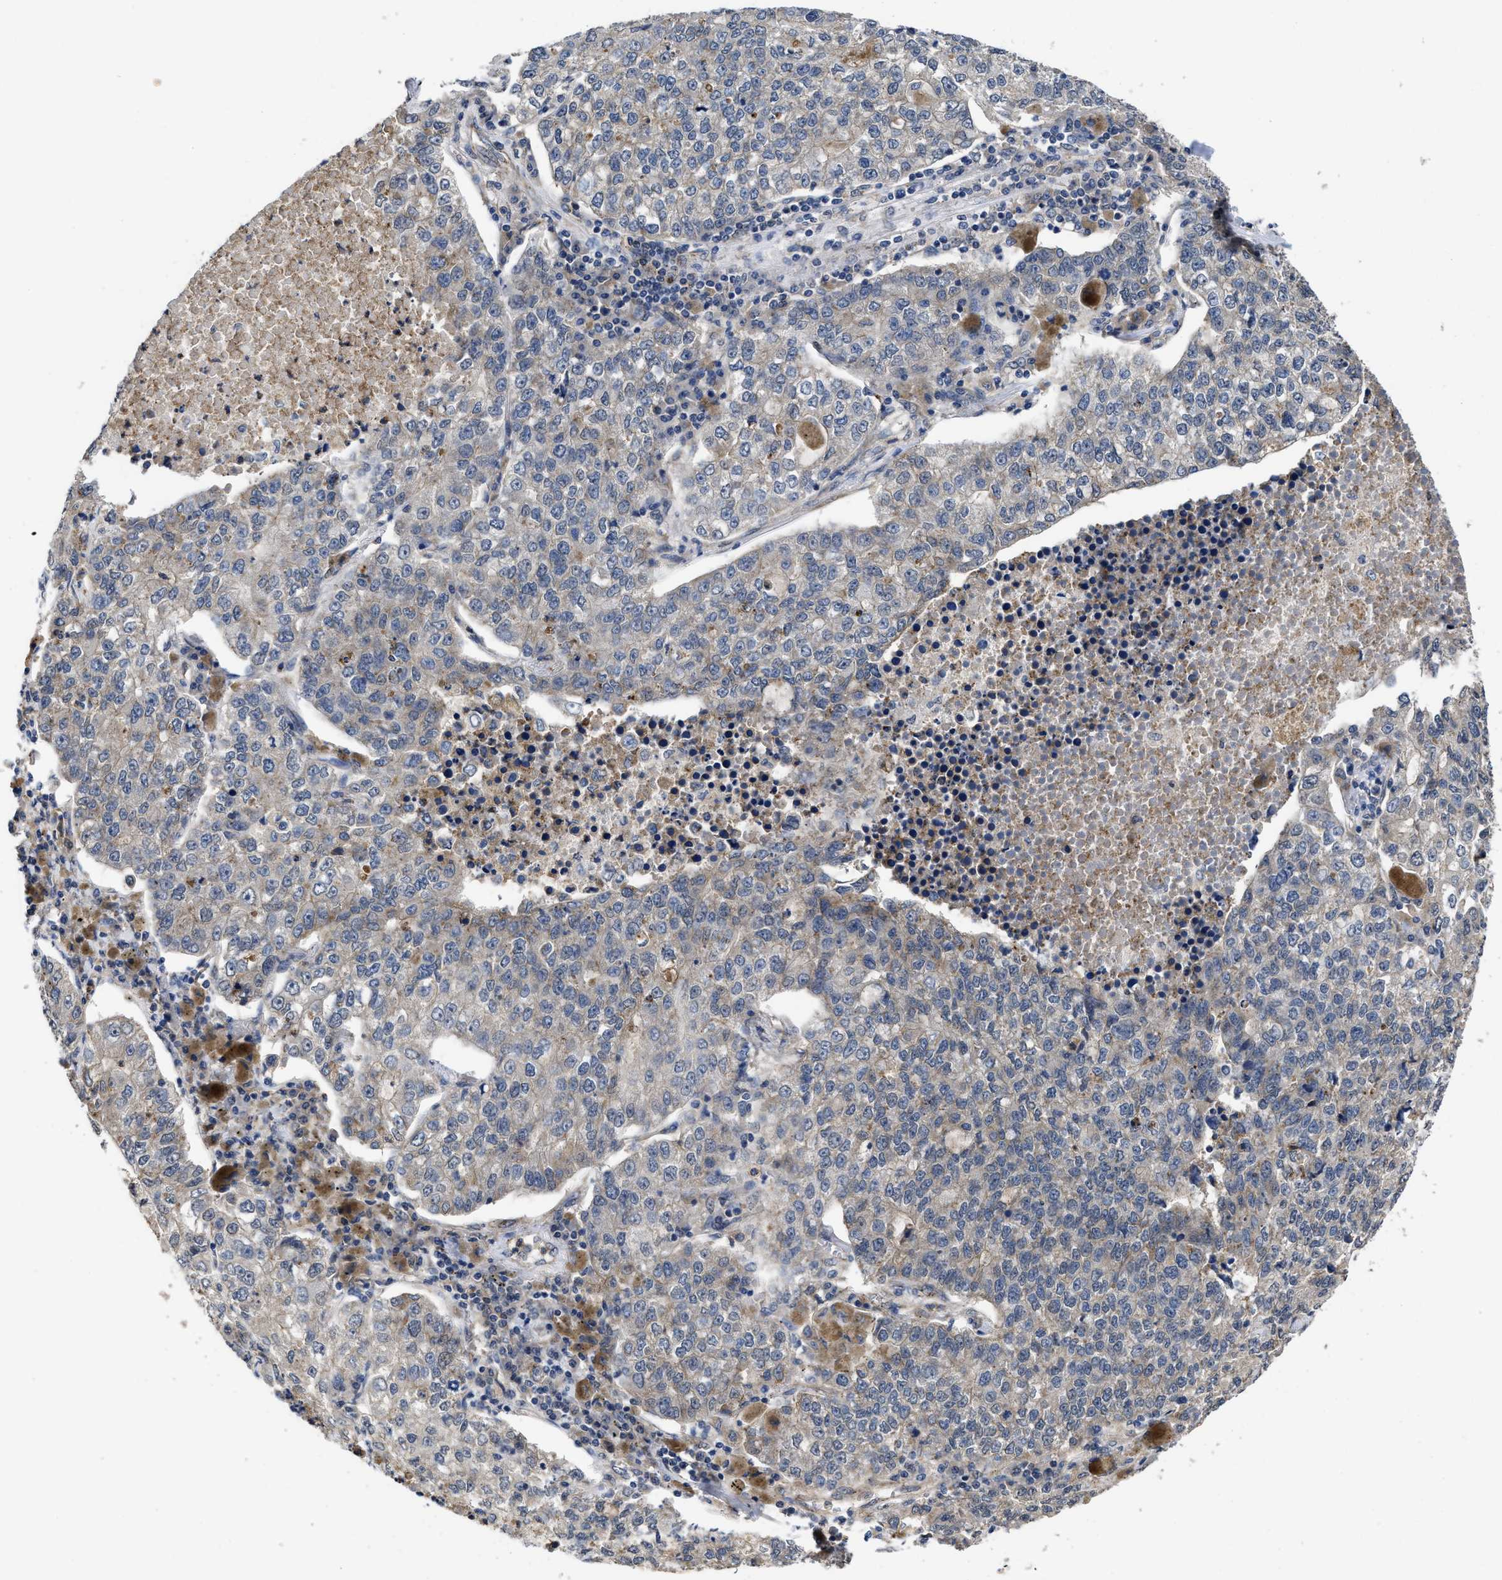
{"staining": {"intensity": "weak", "quantity": "<25%", "location": "cytoplasmic/membranous"}, "tissue": "lung cancer", "cell_type": "Tumor cells", "image_type": "cancer", "snomed": [{"axis": "morphology", "description": "Adenocarcinoma, NOS"}, {"axis": "topography", "description": "Lung"}], "caption": "An immunohistochemistry image of adenocarcinoma (lung) is shown. There is no staining in tumor cells of adenocarcinoma (lung). (Immunohistochemistry, brightfield microscopy, high magnification).", "gene": "PKD2", "patient": {"sex": "male", "age": 49}}